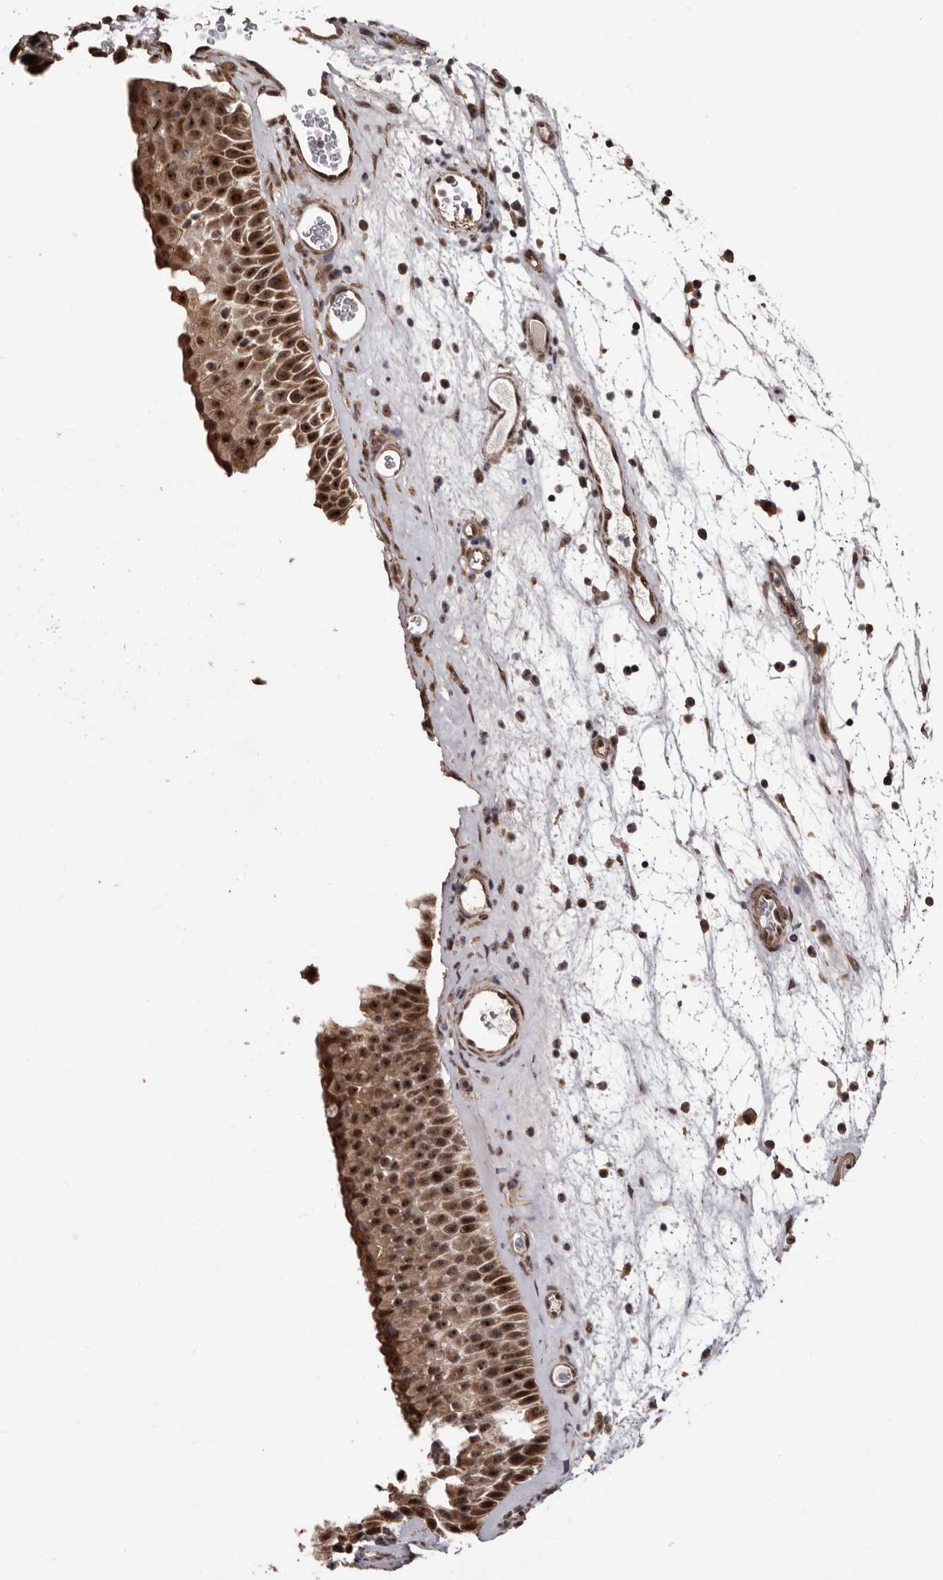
{"staining": {"intensity": "moderate", "quantity": ">75%", "location": "cytoplasmic/membranous,nuclear"}, "tissue": "nasopharynx", "cell_type": "Respiratory epithelial cells", "image_type": "normal", "snomed": [{"axis": "morphology", "description": "Normal tissue, NOS"}, {"axis": "topography", "description": "Nasopharynx"}], "caption": "Protein staining reveals moderate cytoplasmic/membranous,nuclear expression in approximately >75% of respiratory epithelial cells in benign nasopharynx.", "gene": "ZCCHC7", "patient": {"sex": "male", "age": 64}}